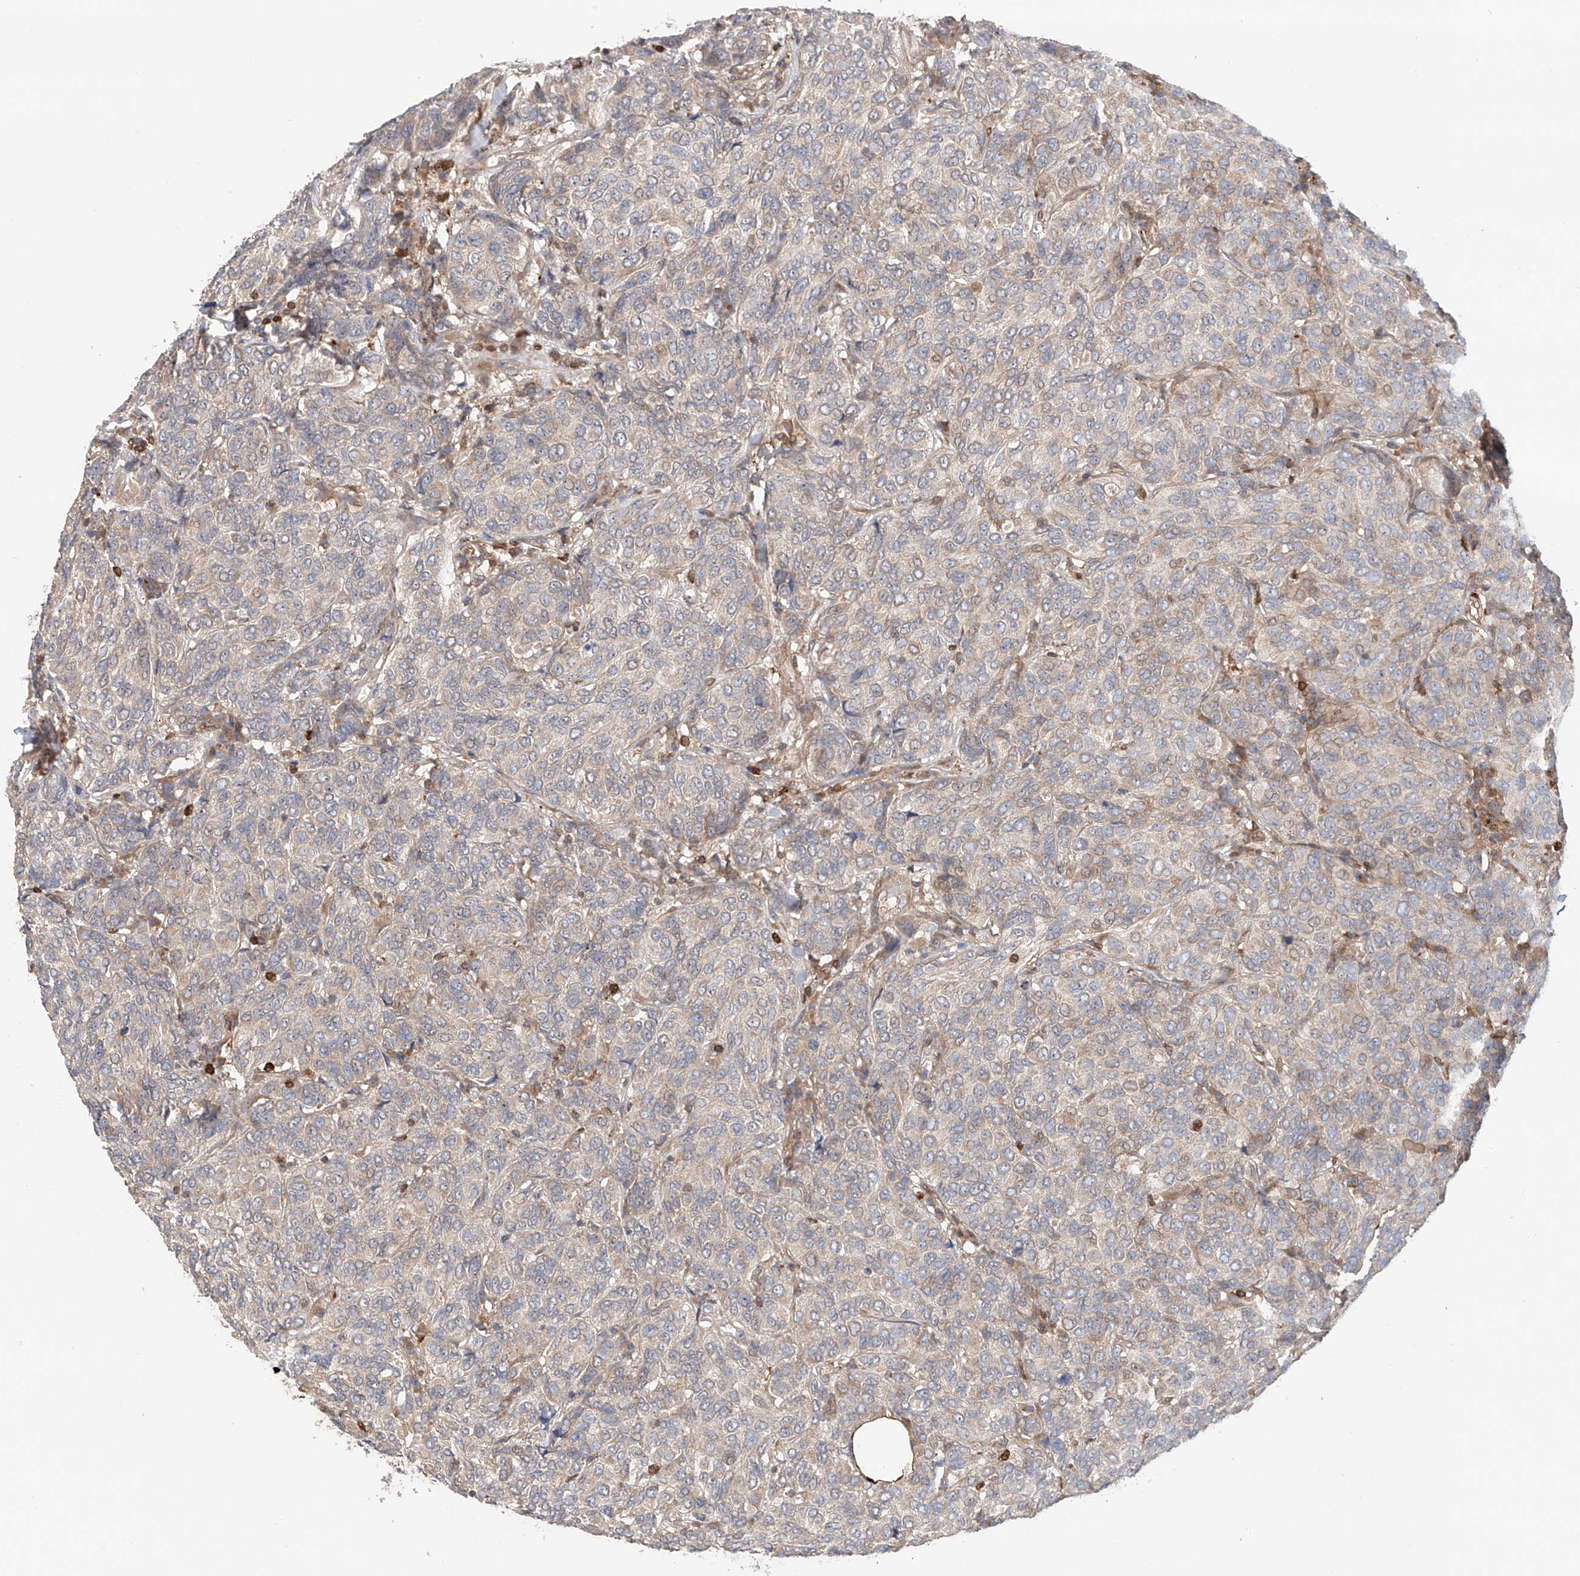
{"staining": {"intensity": "negative", "quantity": "none", "location": "none"}, "tissue": "breast cancer", "cell_type": "Tumor cells", "image_type": "cancer", "snomed": [{"axis": "morphology", "description": "Duct carcinoma"}, {"axis": "topography", "description": "Breast"}], "caption": "Immunohistochemistry (IHC) of human breast invasive ductal carcinoma reveals no positivity in tumor cells.", "gene": "IGSF22", "patient": {"sex": "female", "age": 55}}